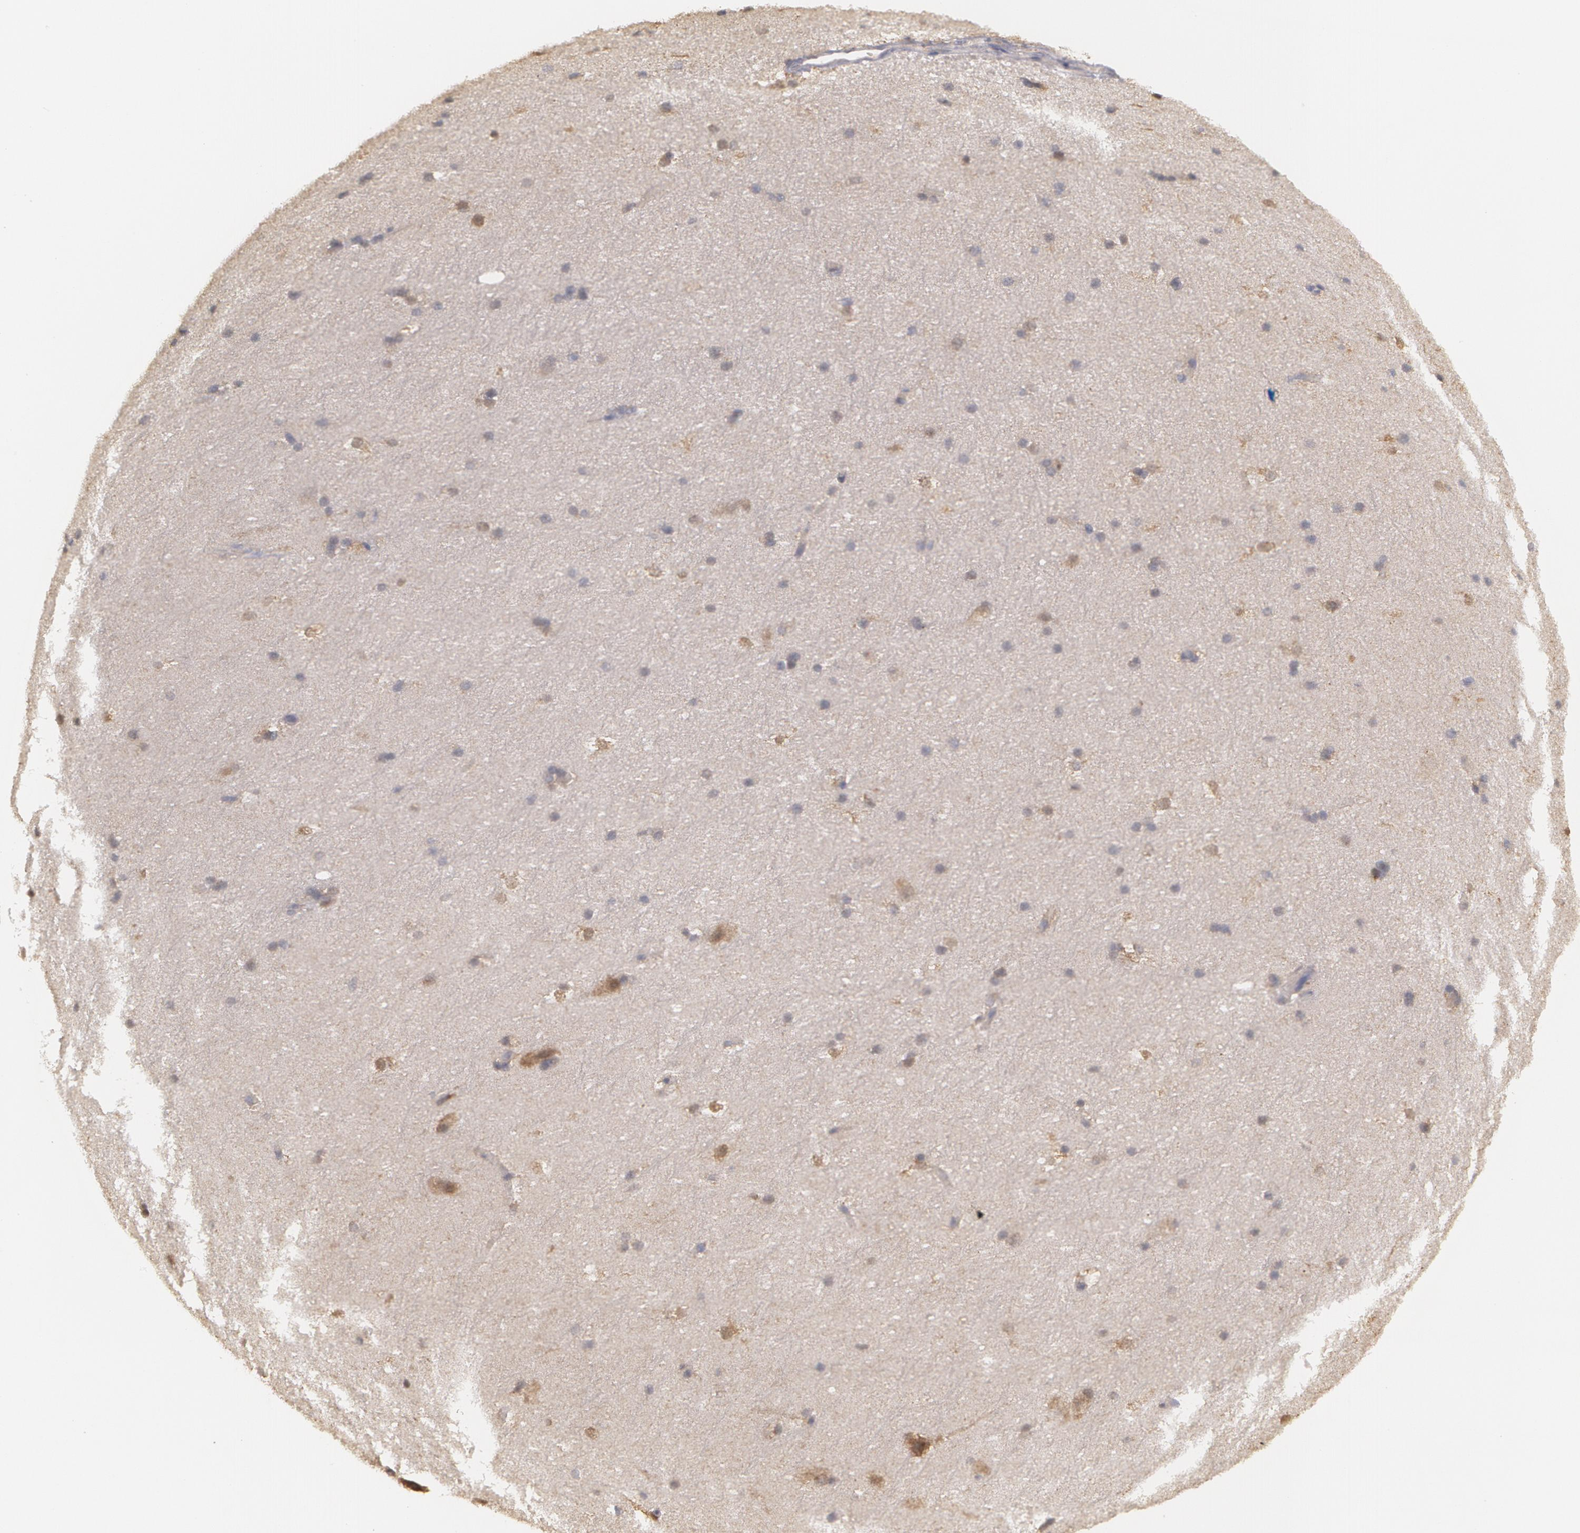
{"staining": {"intensity": "weak", "quantity": ">75%", "location": "cytoplasmic/membranous"}, "tissue": "cerebral cortex", "cell_type": "Endothelial cells", "image_type": "normal", "snomed": [{"axis": "morphology", "description": "Normal tissue, NOS"}, {"axis": "topography", "description": "Cerebral cortex"}, {"axis": "topography", "description": "Hippocampus"}], "caption": "Protein analysis of benign cerebral cortex demonstrates weak cytoplasmic/membranous expression in about >75% of endothelial cells. The staining is performed using DAB (3,3'-diaminobenzidine) brown chromogen to label protein expression. The nuclei are counter-stained blue using hematoxylin.", "gene": "MTHFD1", "patient": {"sex": "female", "age": 19}}